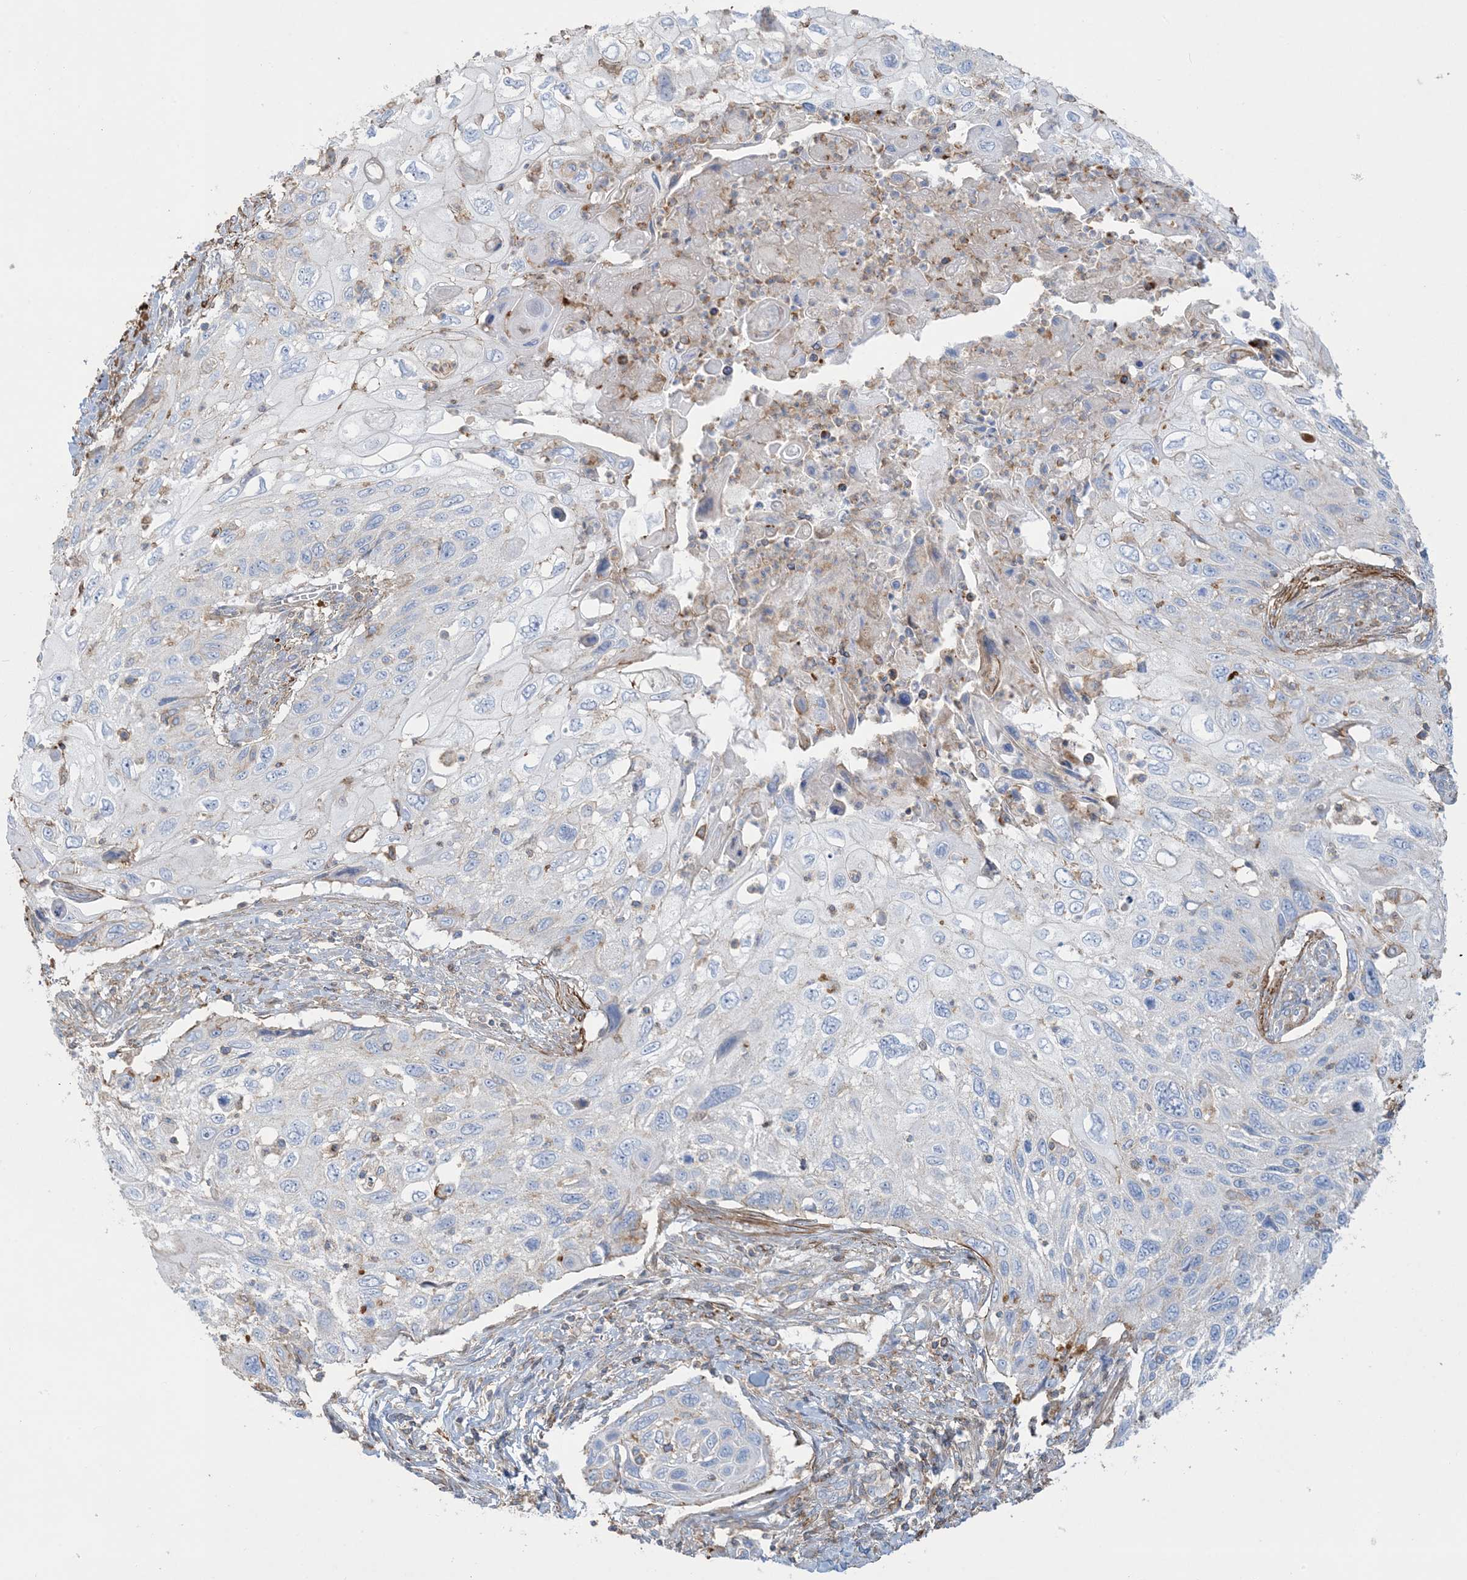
{"staining": {"intensity": "negative", "quantity": "none", "location": "none"}, "tissue": "cervical cancer", "cell_type": "Tumor cells", "image_type": "cancer", "snomed": [{"axis": "morphology", "description": "Squamous cell carcinoma, NOS"}, {"axis": "topography", "description": "Cervix"}], "caption": "A histopathology image of cervical cancer (squamous cell carcinoma) stained for a protein exhibits no brown staining in tumor cells.", "gene": "GTF3C2", "patient": {"sex": "female", "age": 70}}